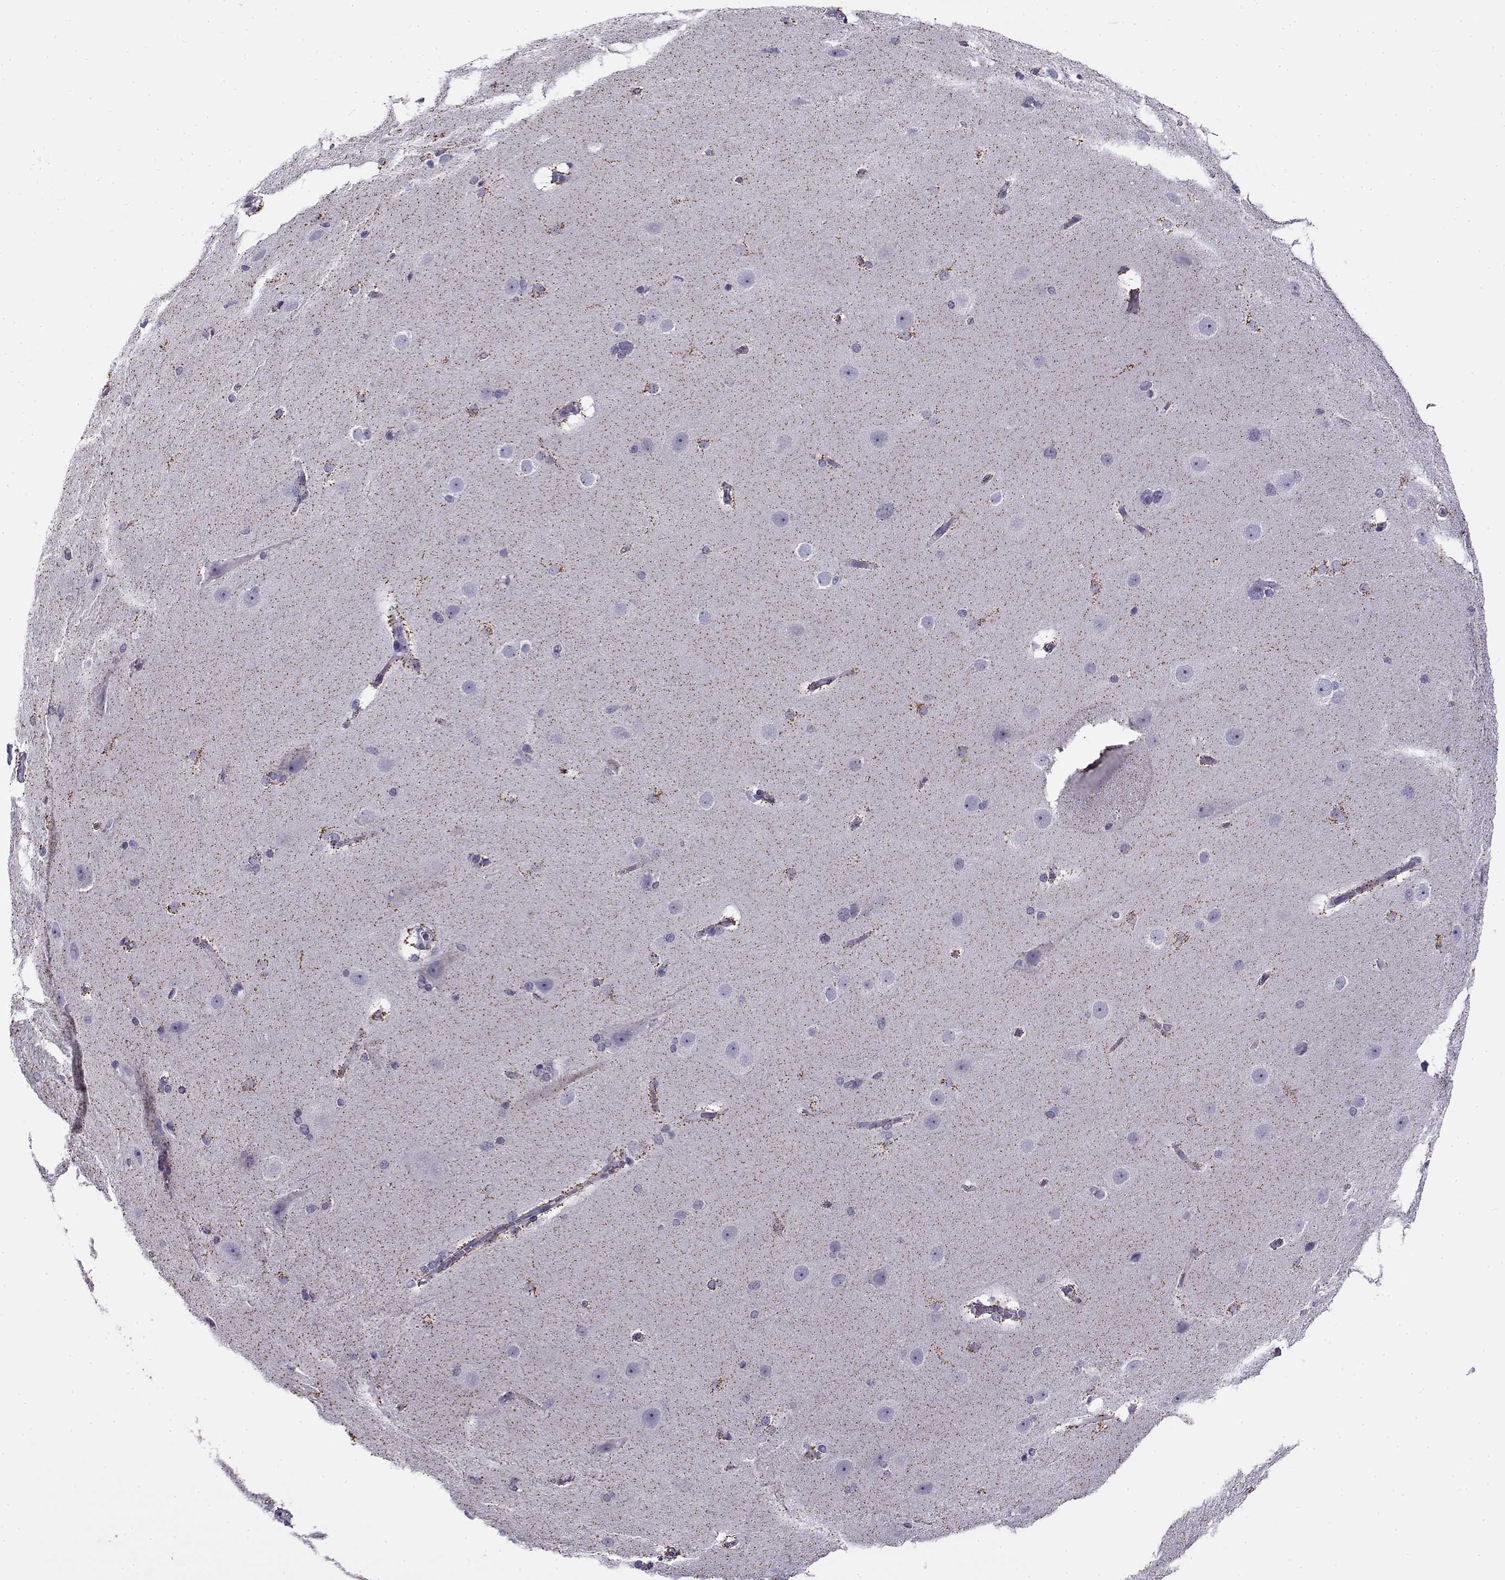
{"staining": {"intensity": "negative", "quantity": "none", "location": "none"}, "tissue": "hippocampus", "cell_type": "Glial cells", "image_type": "normal", "snomed": [{"axis": "morphology", "description": "Normal tissue, NOS"}, {"axis": "topography", "description": "Cerebral cortex"}, {"axis": "topography", "description": "Hippocampus"}], "caption": "A micrograph of hippocampus stained for a protein displays no brown staining in glial cells. (Stains: DAB IHC with hematoxylin counter stain, Microscopy: brightfield microscopy at high magnification).", "gene": "FEZF1", "patient": {"sex": "female", "age": 19}}